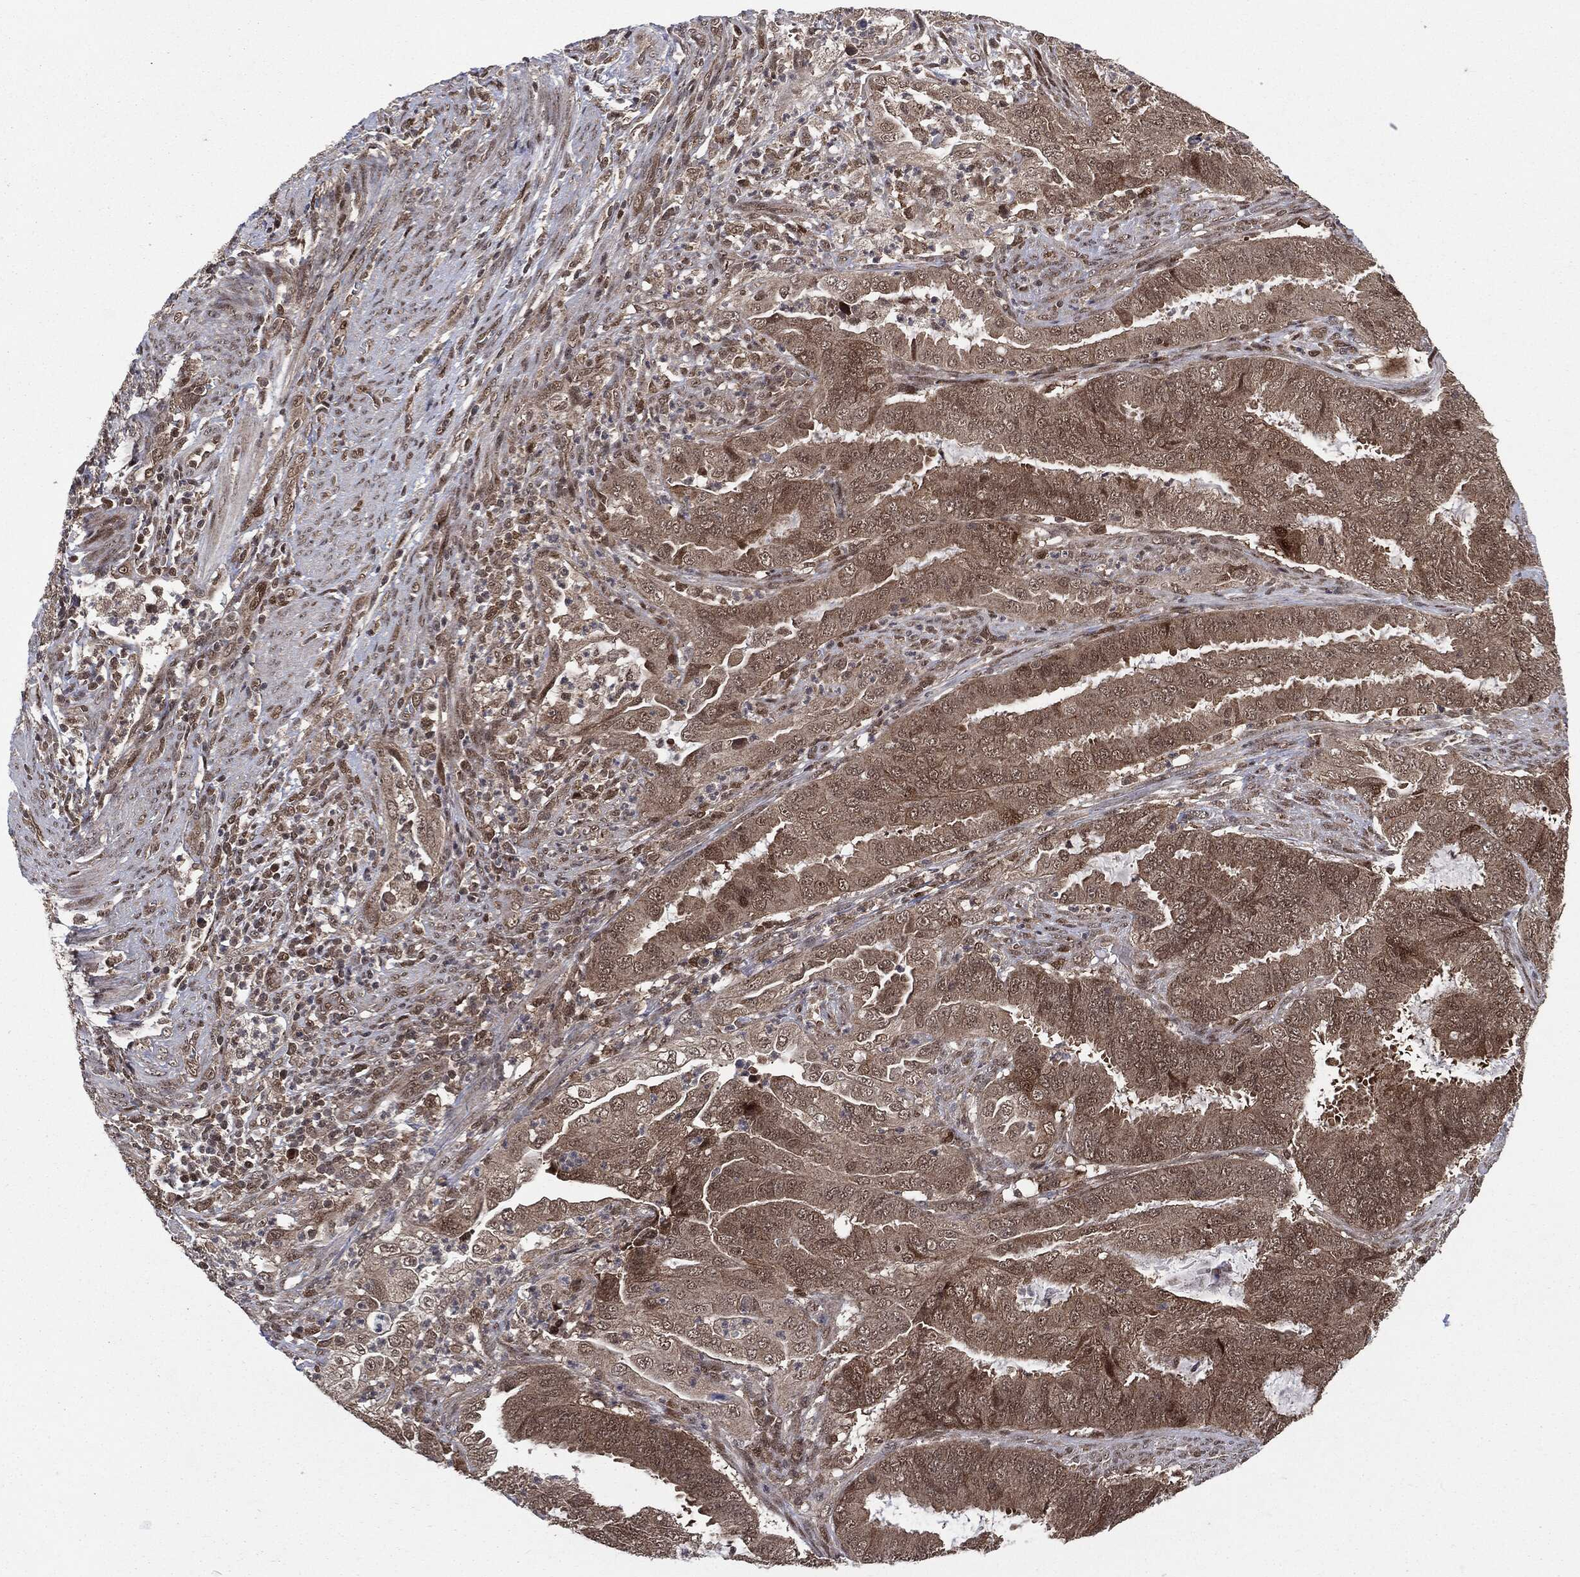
{"staining": {"intensity": "weak", "quantity": "25%-75%", "location": "cytoplasmic/membranous,nuclear"}, "tissue": "endometrial cancer", "cell_type": "Tumor cells", "image_type": "cancer", "snomed": [{"axis": "morphology", "description": "Adenocarcinoma, NOS"}, {"axis": "topography", "description": "Endometrium"}], "caption": "About 25%-75% of tumor cells in adenocarcinoma (endometrial) display weak cytoplasmic/membranous and nuclear protein staining as visualized by brown immunohistochemical staining.", "gene": "PTPA", "patient": {"sex": "female", "age": 51}}